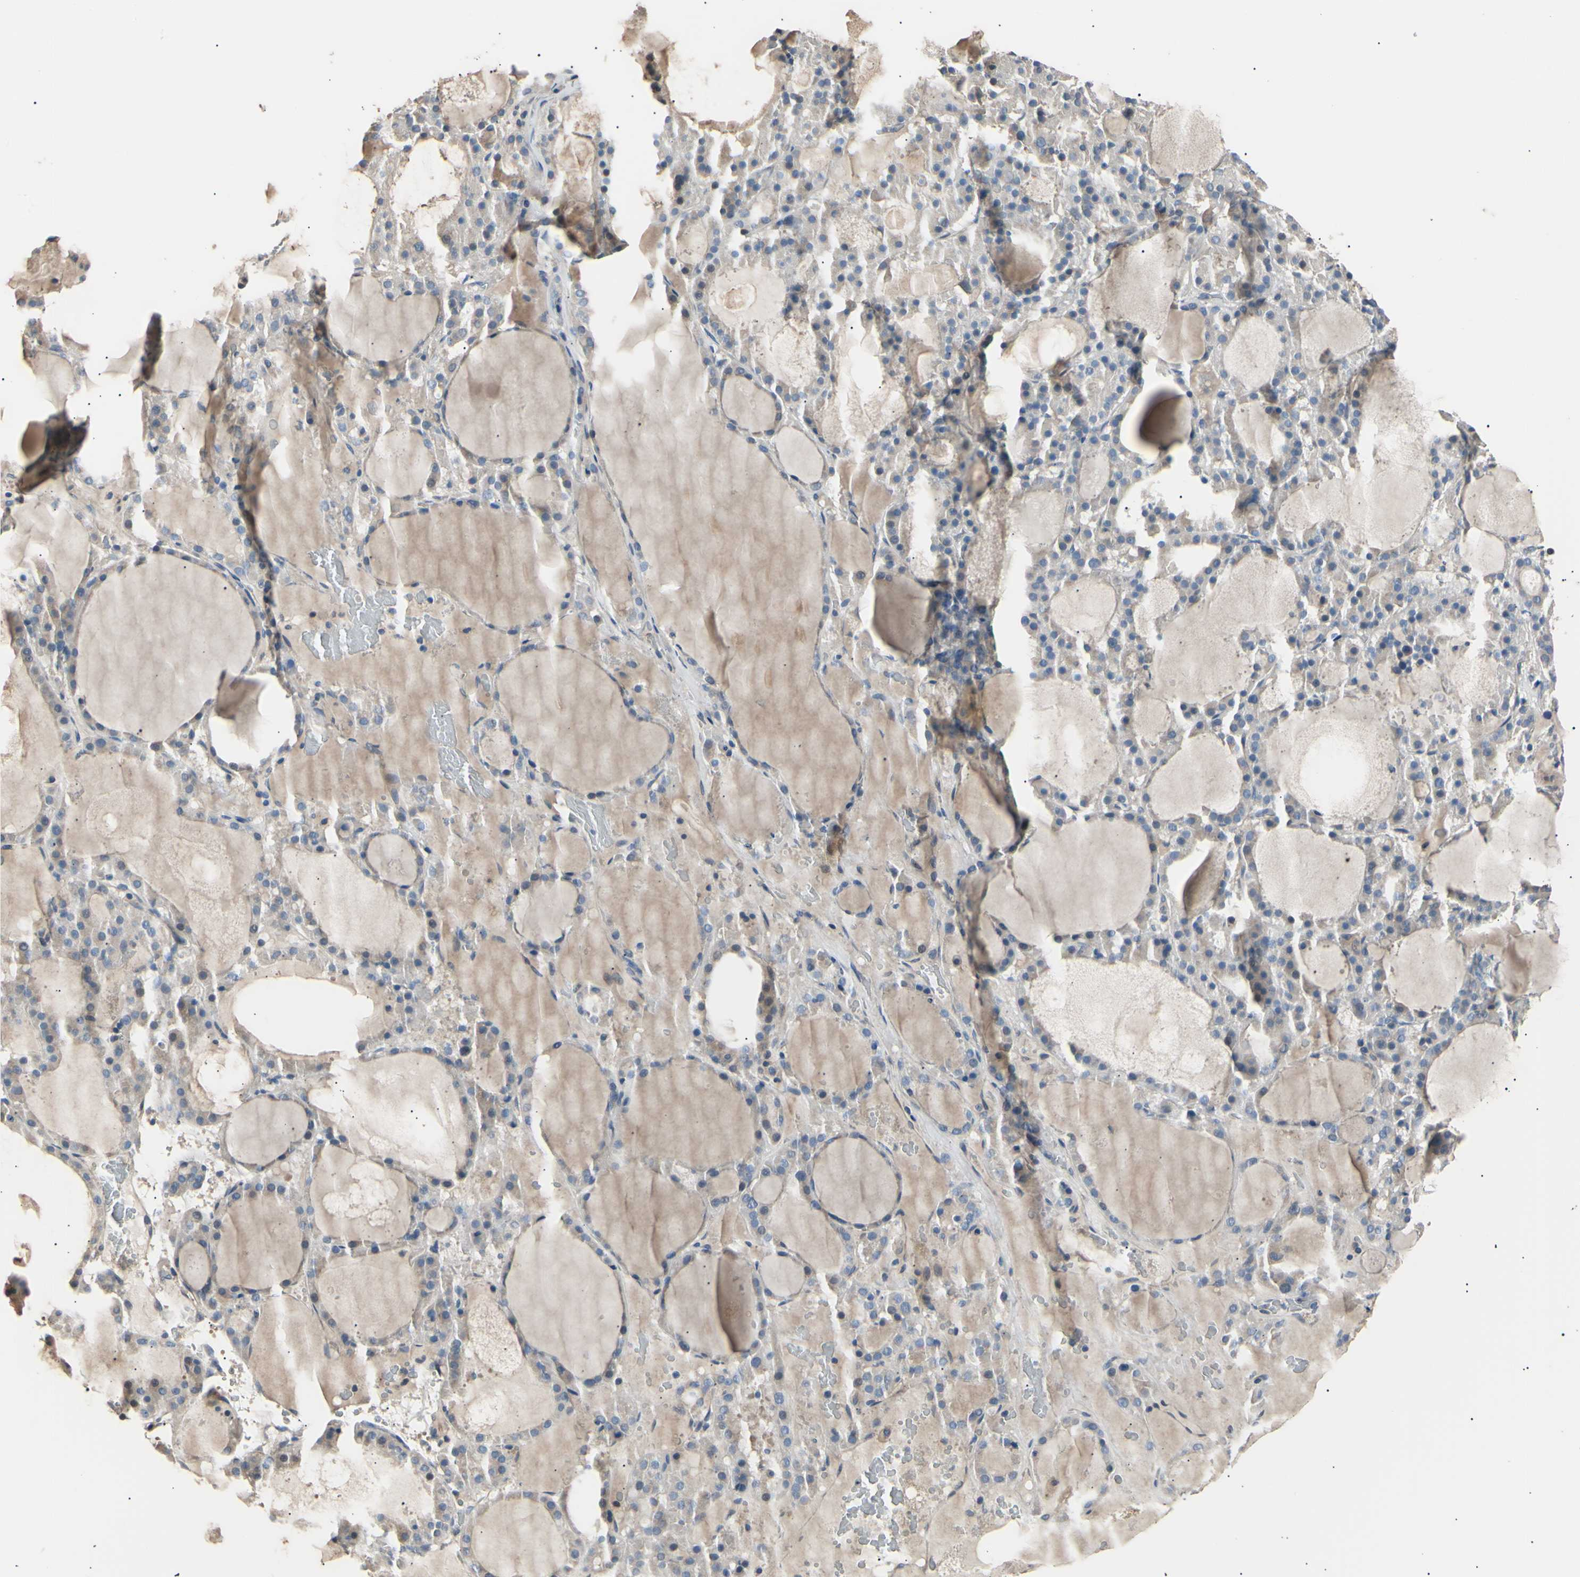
{"staining": {"intensity": "weak", "quantity": "<25%", "location": "cytoplasmic/membranous"}, "tissue": "thyroid gland", "cell_type": "Glandular cells", "image_type": "normal", "snomed": [{"axis": "morphology", "description": "Normal tissue, NOS"}, {"axis": "morphology", "description": "Carcinoma, NOS"}, {"axis": "topography", "description": "Thyroid gland"}], "caption": "Immunohistochemistry photomicrograph of normal human thyroid gland stained for a protein (brown), which reveals no expression in glandular cells. The staining was performed using DAB to visualize the protein expression in brown, while the nuclei were stained in blue with hematoxylin (Magnification: 20x).", "gene": "LDLR", "patient": {"sex": "female", "age": 86}}